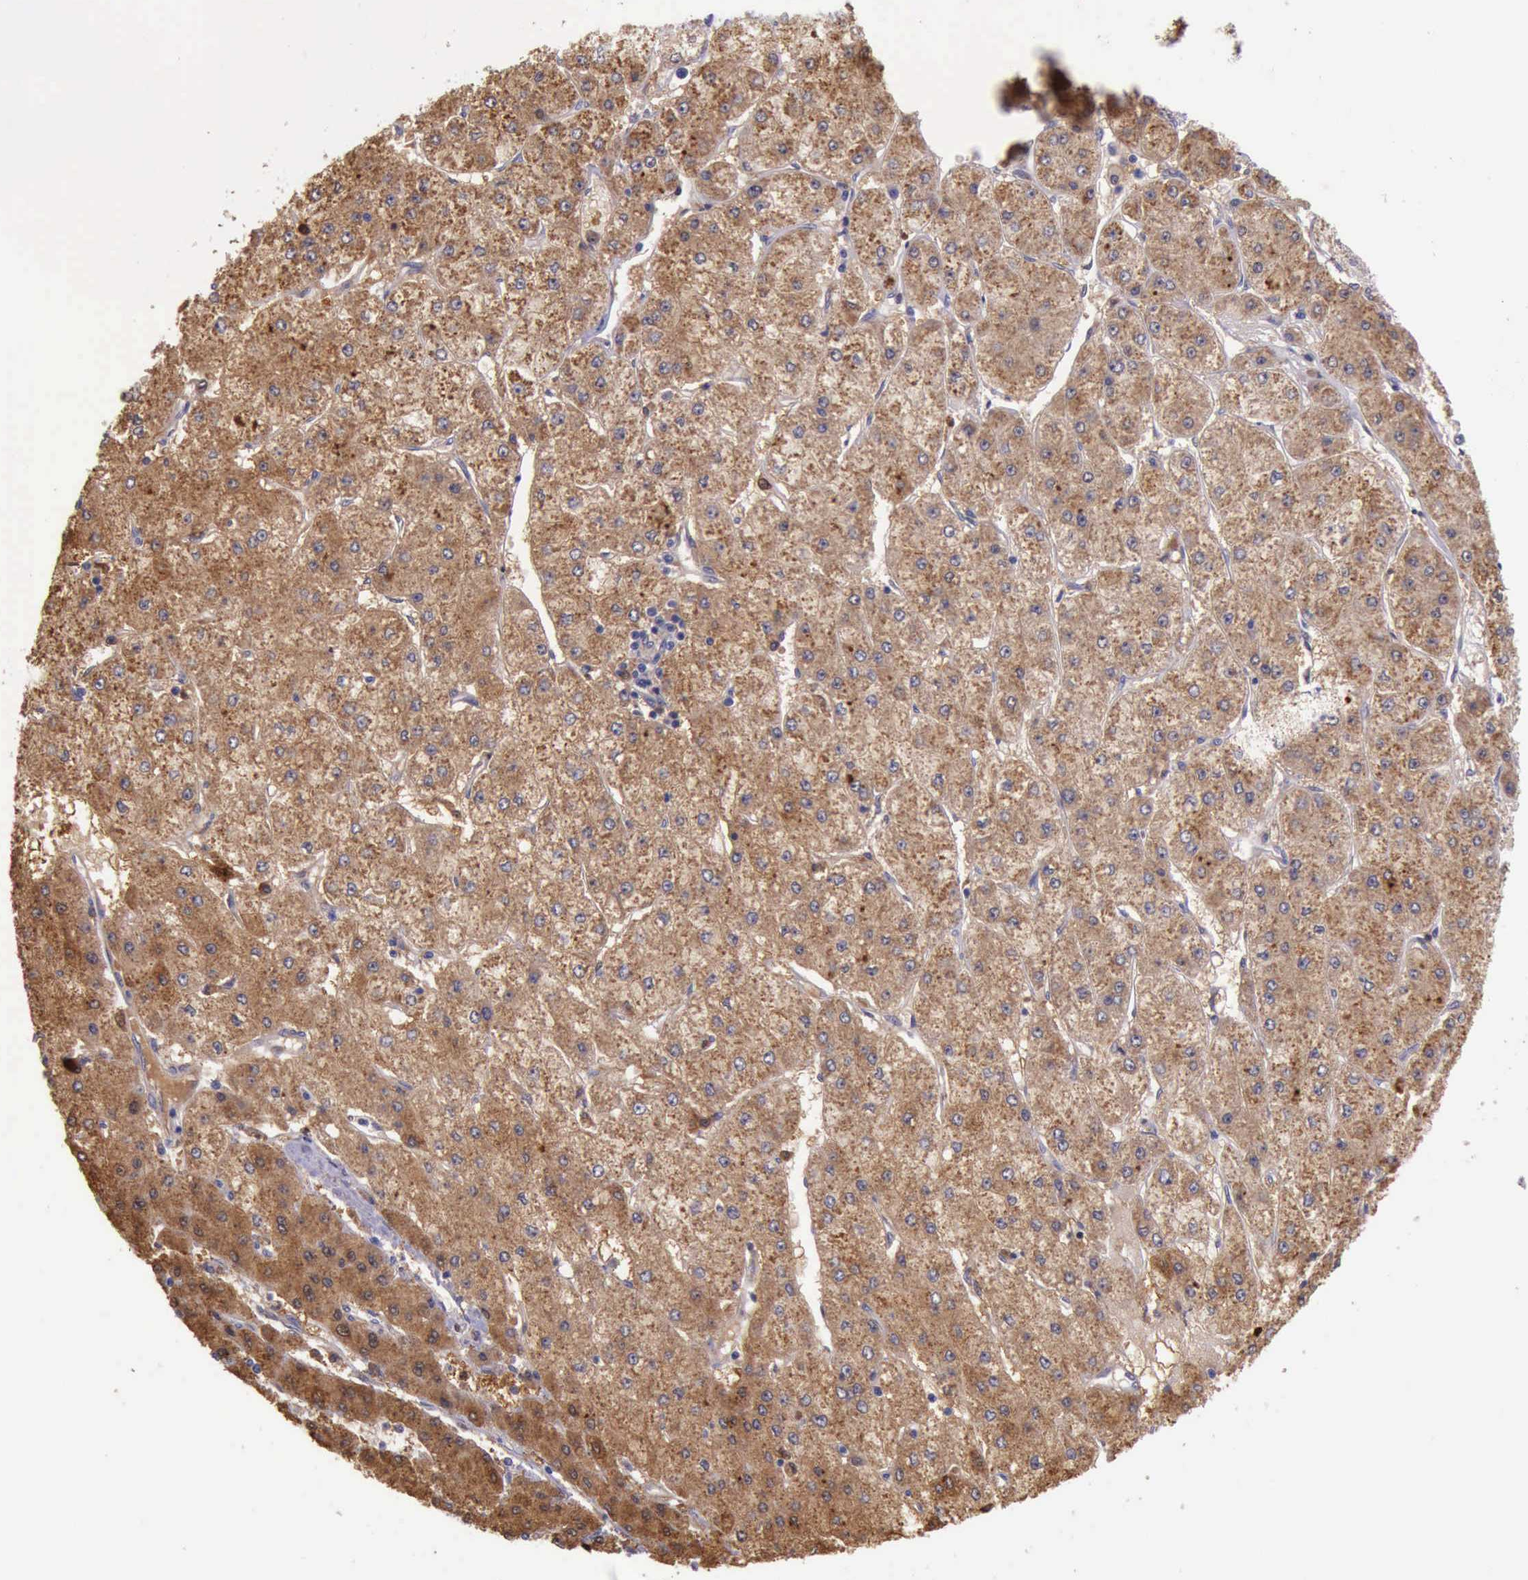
{"staining": {"intensity": "strong", "quantity": ">75%", "location": "cytoplasmic/membranous"}, "tissue": "liver cancer", "cell_type": "Tumor cells", "image_type": "cancer", "snomed": [{"axis": "morphology", "description": "Carcinoma, Hepatocellular, NOS"}, {"axis": "topography", "description": "Liver"}], "caption": "Liver hepatocellular carcinoma stained with immunohistochemistry displays strong cytoplasmic/membranous expression in about >75% of tumor cells.", "gene": "PLEK2", "patient": {"sex": "female", "age": 52}}